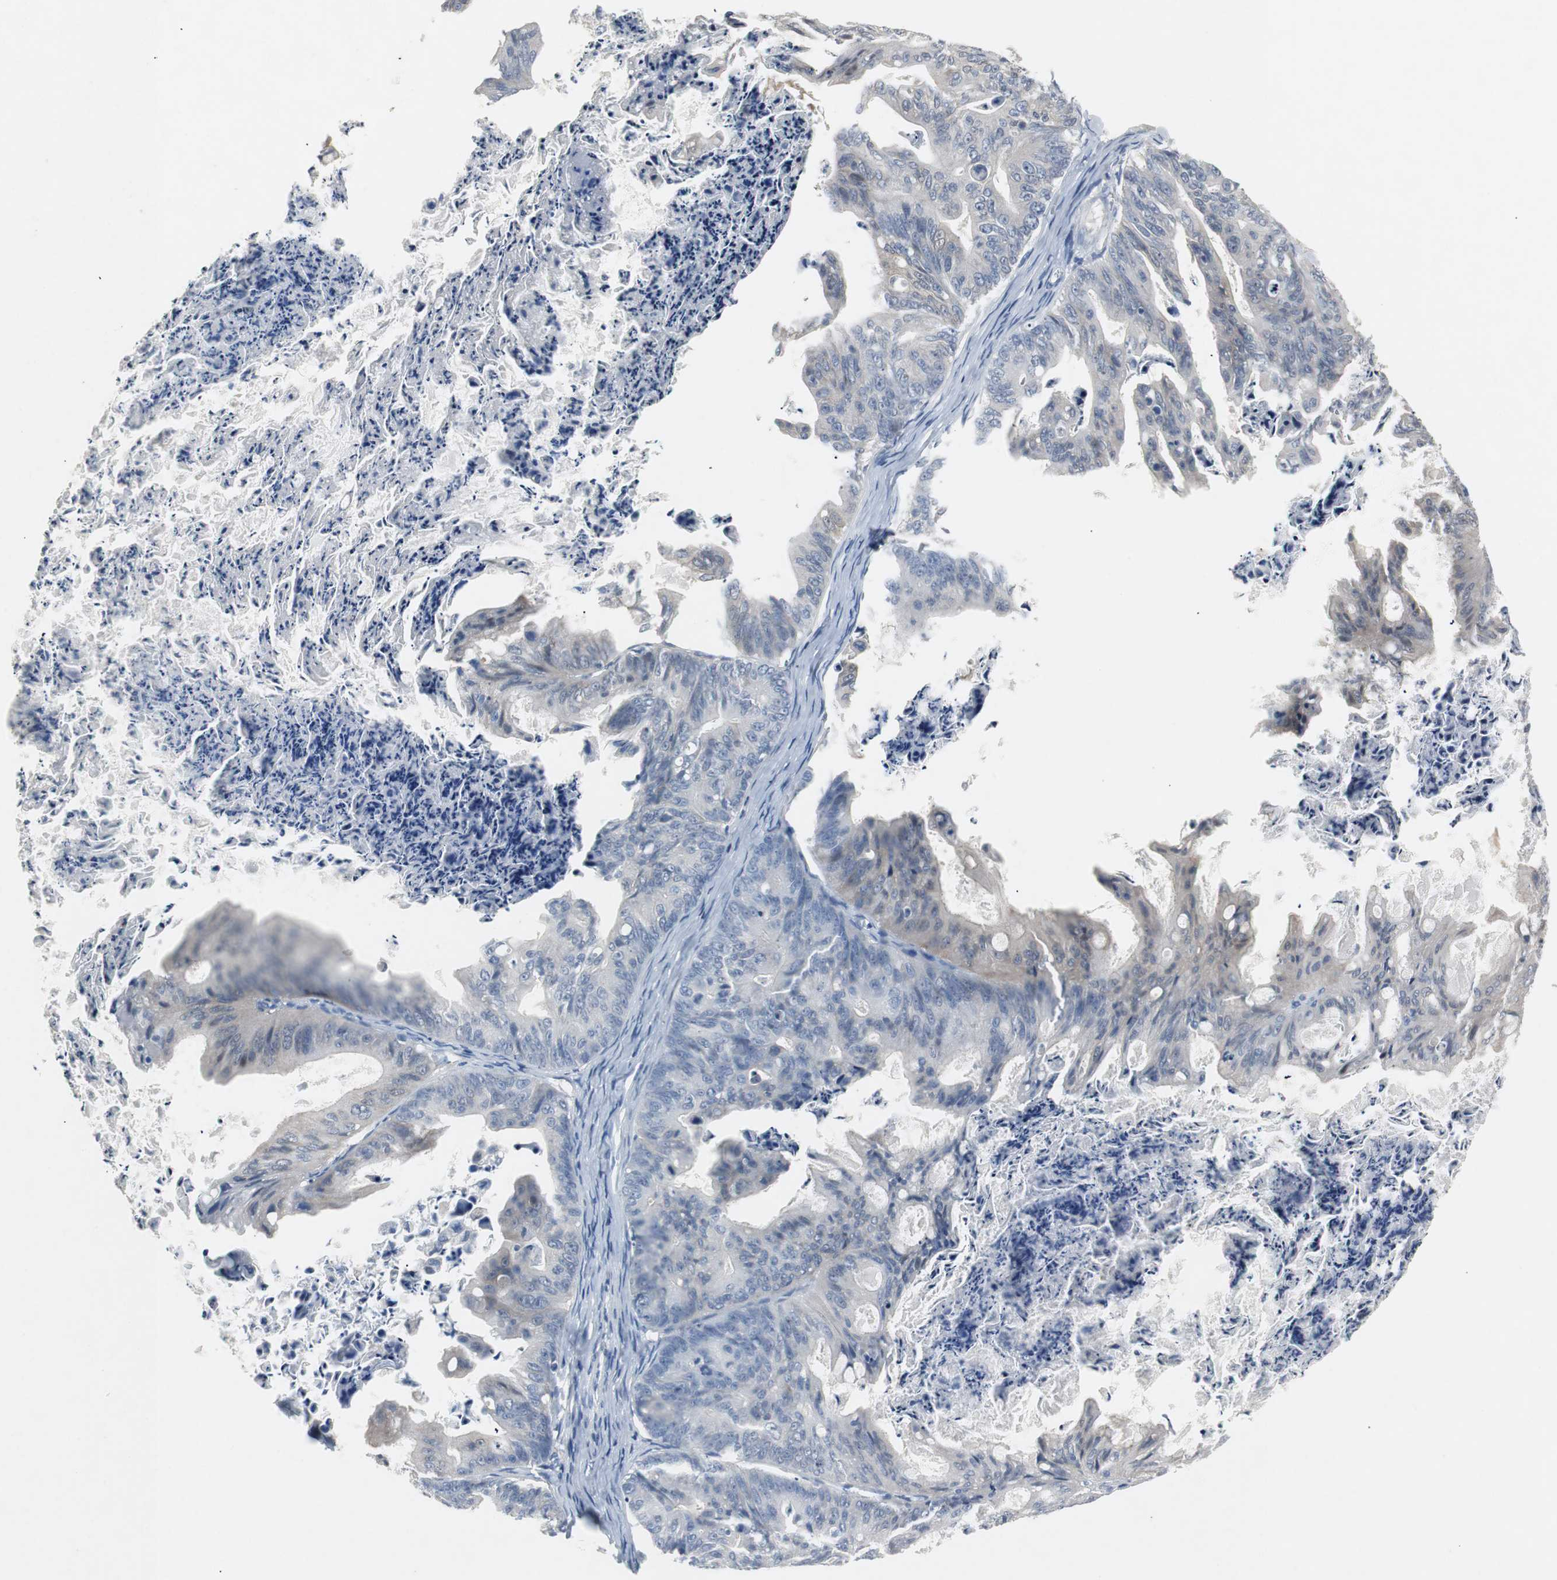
{"staining": {"intensity": "weak", "quantity": "25%-75%", "location": "cytoplasmic/membranous"}, "tissue": "ovarian cancer", "cell_type": "Tumor cells", "image_type": "cancer", "snomed": [{"axis": "morphology", "description": "Cystadenocarcinoma, mucinous, NOS"}, {"axis": "topography", "description": "Ovary"}], "caption": "Ovarian mucinous cystadenocarcinoma stained with immunohistochemistry demonstrates weak cytoplasmic/membranous expression in about 25%-75% of tumor cells.", "gene": "LRP2", "patient": {"sex": "female", "age": 36}}